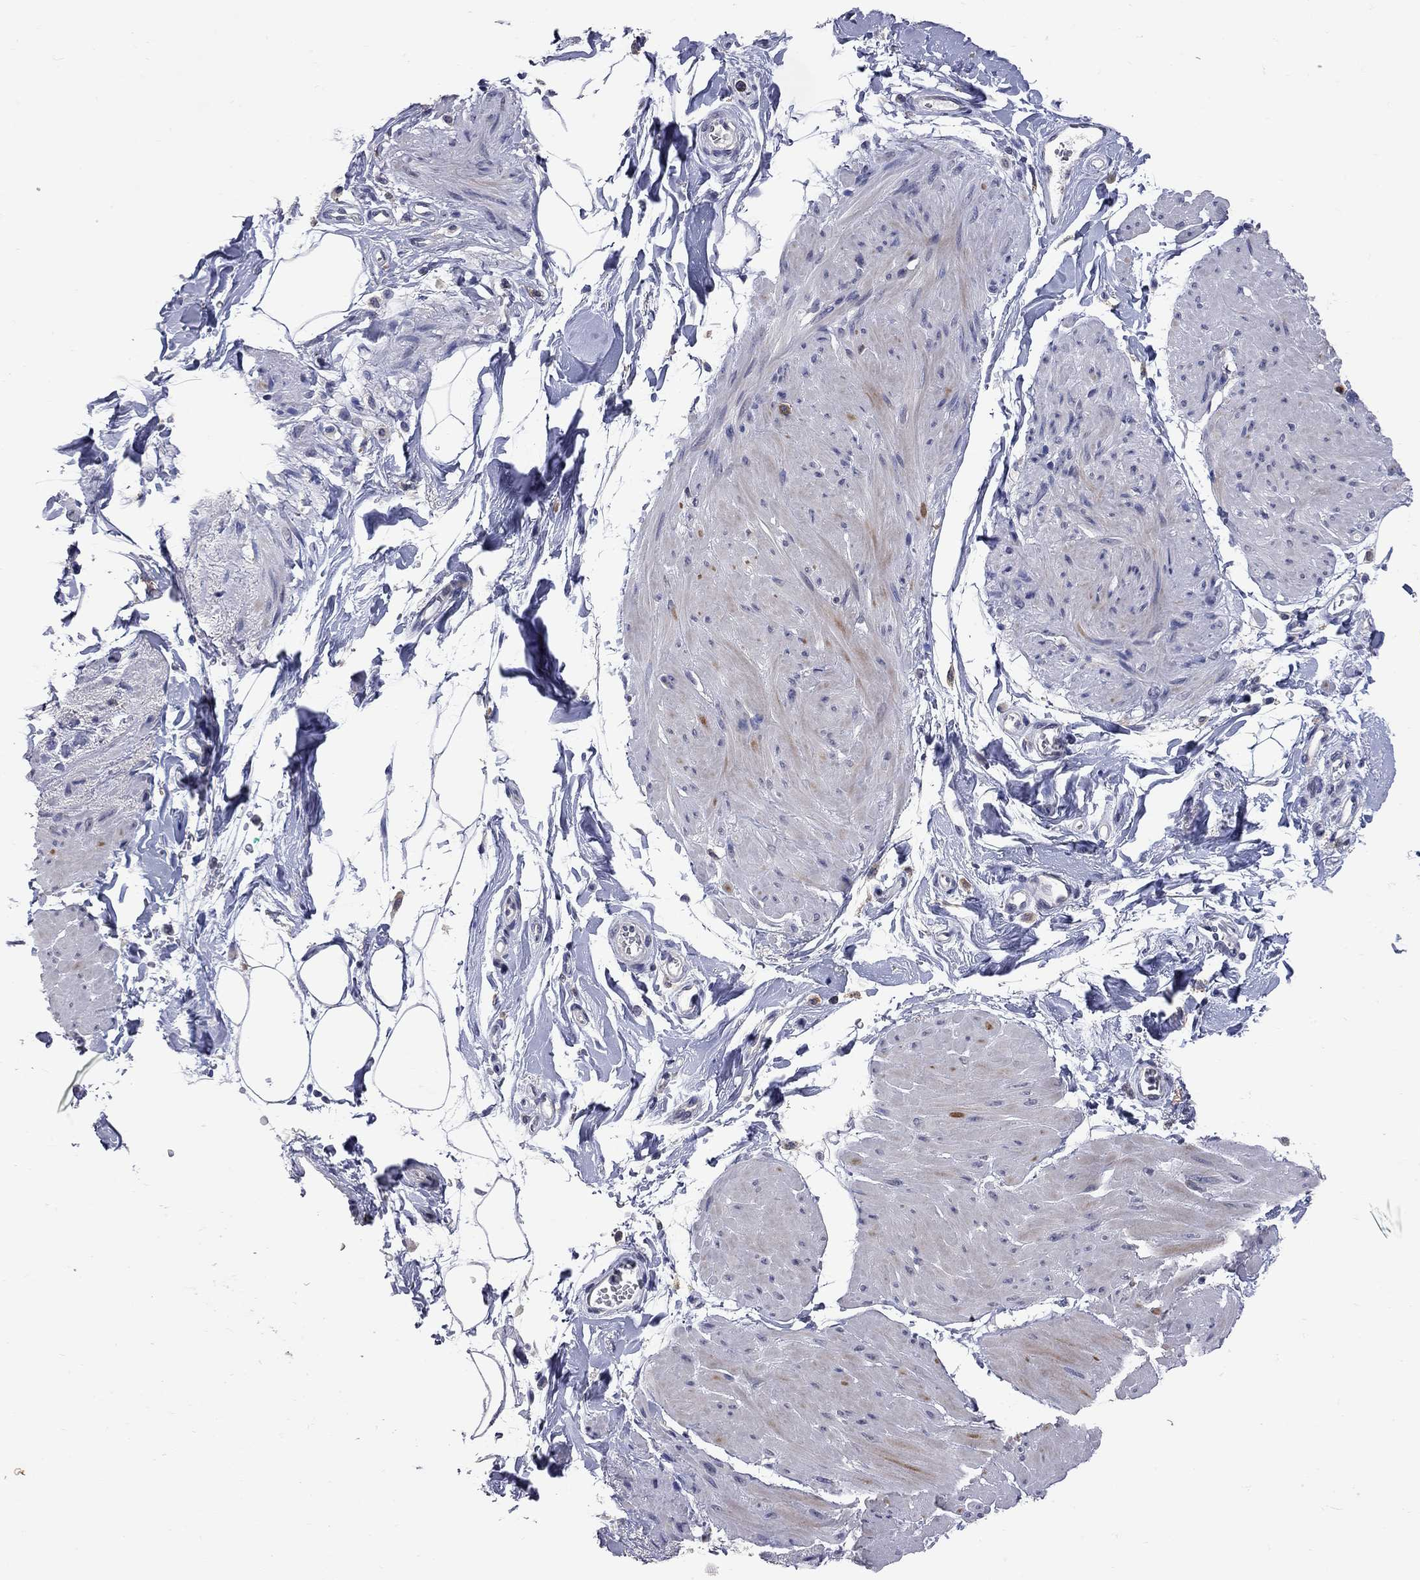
{"staining": {"intensity": "moderate", "quantity": "<25%", "location": "cytoplasmic/membranous"}, "tissue": "smooth muscle", "cell_type": "Smooth muscle cells", "image_type": "normal", "snomed": [{"axis": "morphology", "description": "Normal tissue, NOS"}, {"axis": "topography", "description": "Adipose tissue"}, {"axis": "topography", "description": "Smooth muscle"}, {"axis": "topography", "description": "Peripheral nerve tissue"}], "caption": "Immunohistochemistry (IHC) photomicrograph of unremarkable smooth muscle stained for a protein (brown), which reveals low levels of moderate cytoplasmic/membranous expression in about <25% of smooth muscle cells.", "gene": "NOS2", "patient": {"sex": "male", "age": 83}}